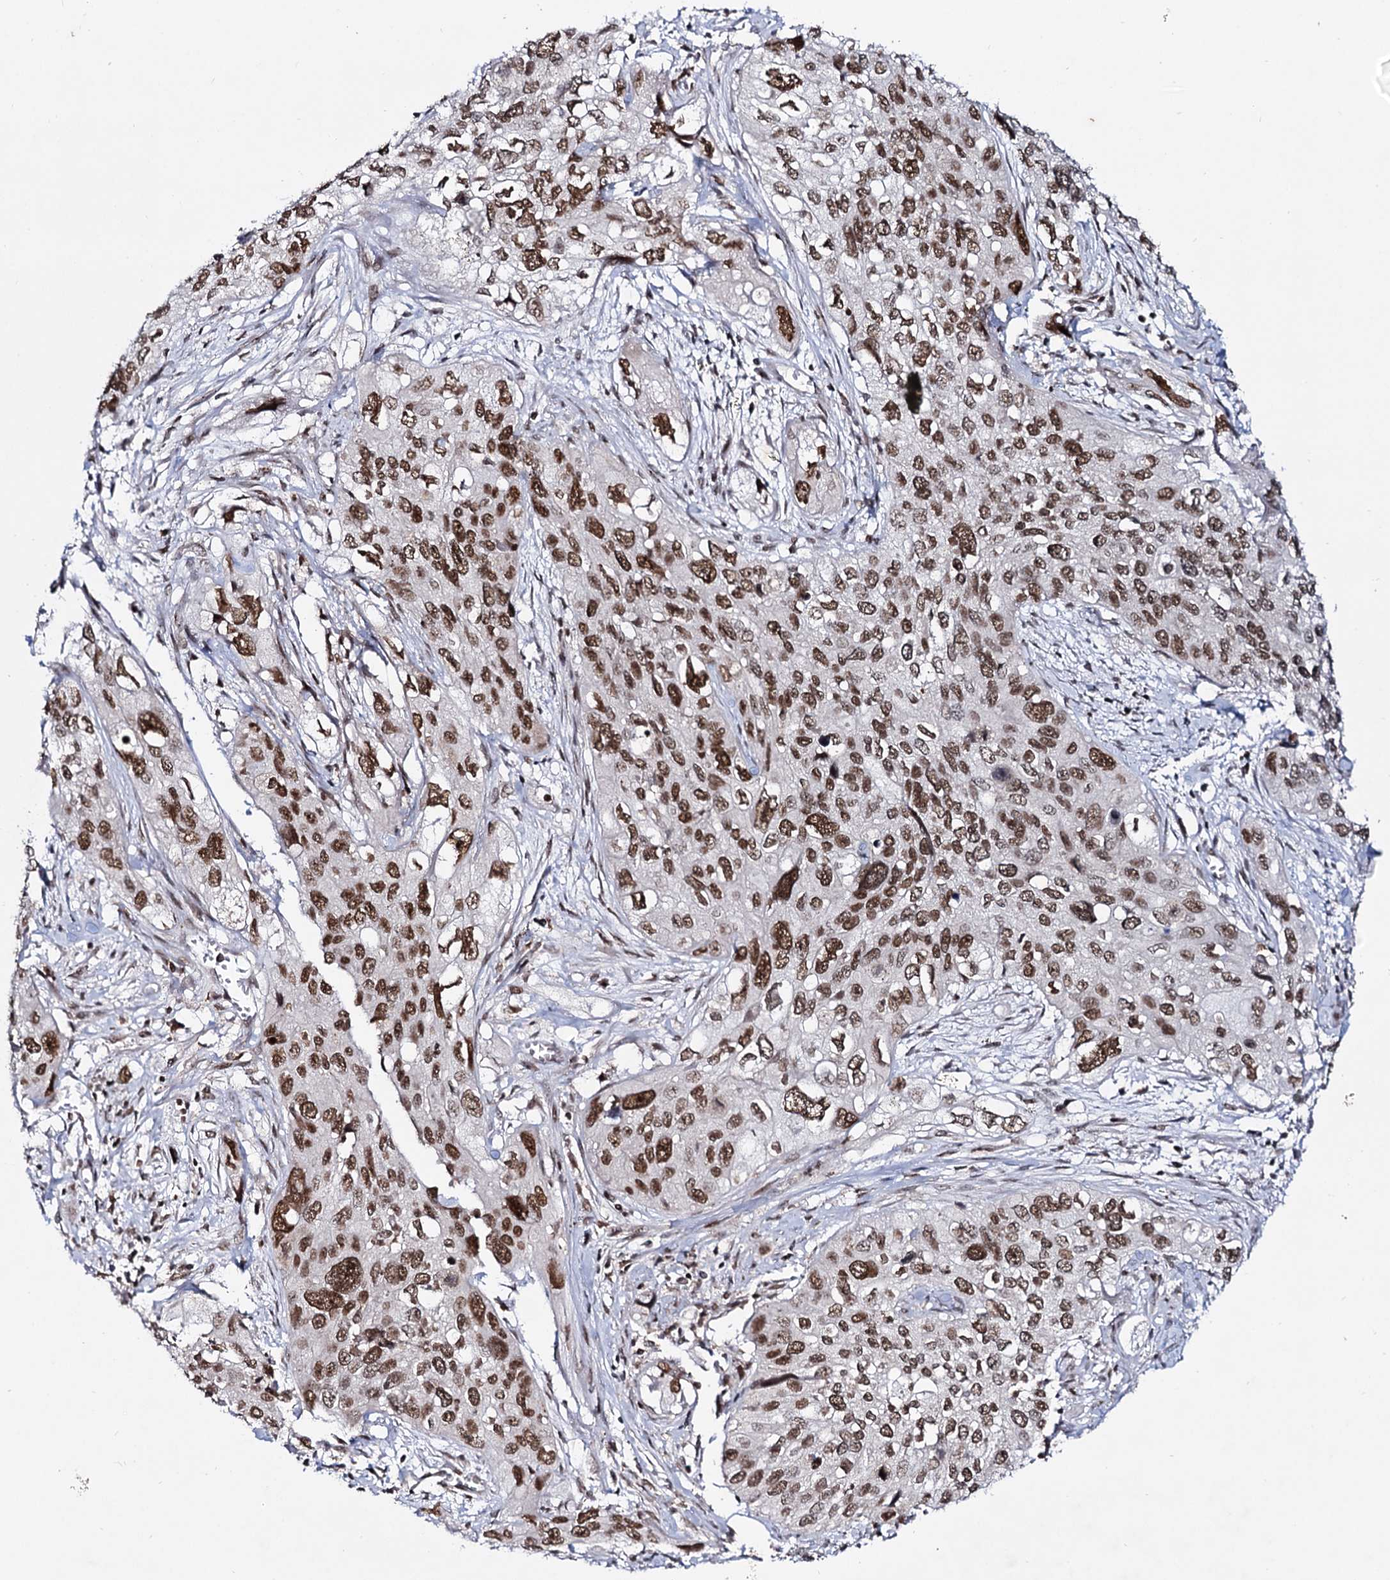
{"staining": {"intensity": "moderate", "quantity": ">75%", "location": "nuclear"}, "tissue": "cervical cancer", "cell_type": "Tumor cells", "image_type": "cancer", "snomed": [{"axis": "morphology", "description": "Squamous cell carcinoma, NOS"}, {"axis": "topography", "description": "Cervix"}], "caption": "Protein analysis of squamous cell carcinoma (cervical) tissue reveals moderate nuclear staining in about >75% of tumor cells. (Stains: DAB (3,3'-diaminobenzidine) in brown, nuclei in blue, Microscopy: brightfield microscopy at high magnification).", "gene": "SMCHD1", "patient": {"sex": "female", "age": 55}}